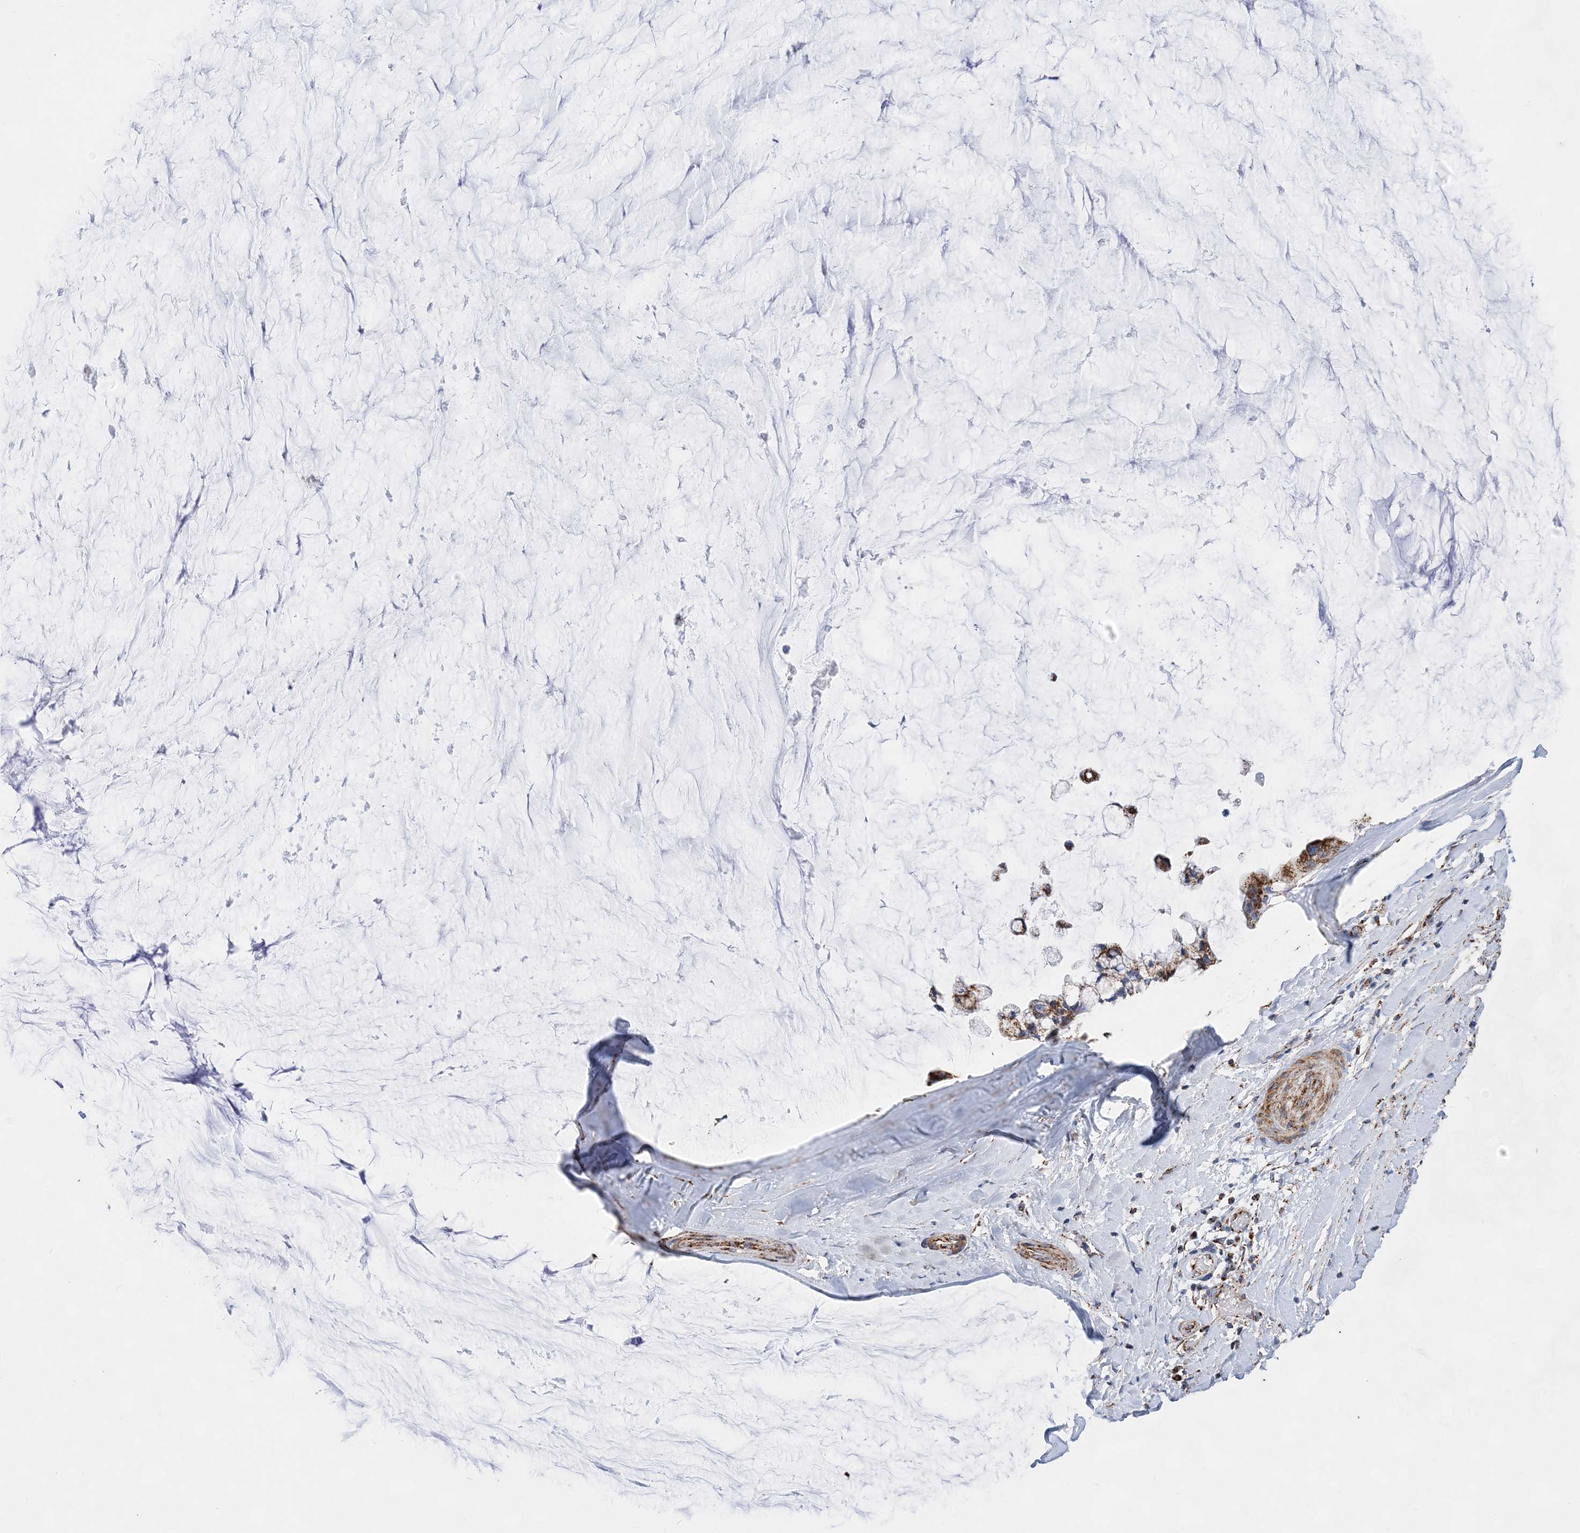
{"staining": {"intensity": "moderate", "quantity": ">75%", "location": "cytoplasmic/membranous"}, "tissue": "ovarian cancer", "cell_type": "Tumor cells", "image_type": "cancer", "snomed": [{"axis": "morphology", "description": "Cystadenocarcinoma, mucinous, NOS"}, {"axis": "topography", "description": "Ovary"}], "caption": "A medium amount of moderate cytoplasmic/membranous staining is seen in approximately >75% of tumor cells in ovarian cancer (mucinous cystadenocarcinoma) tissue.", "gene": "ACOT9", "patient": {"sex": "female", "age": 39}}